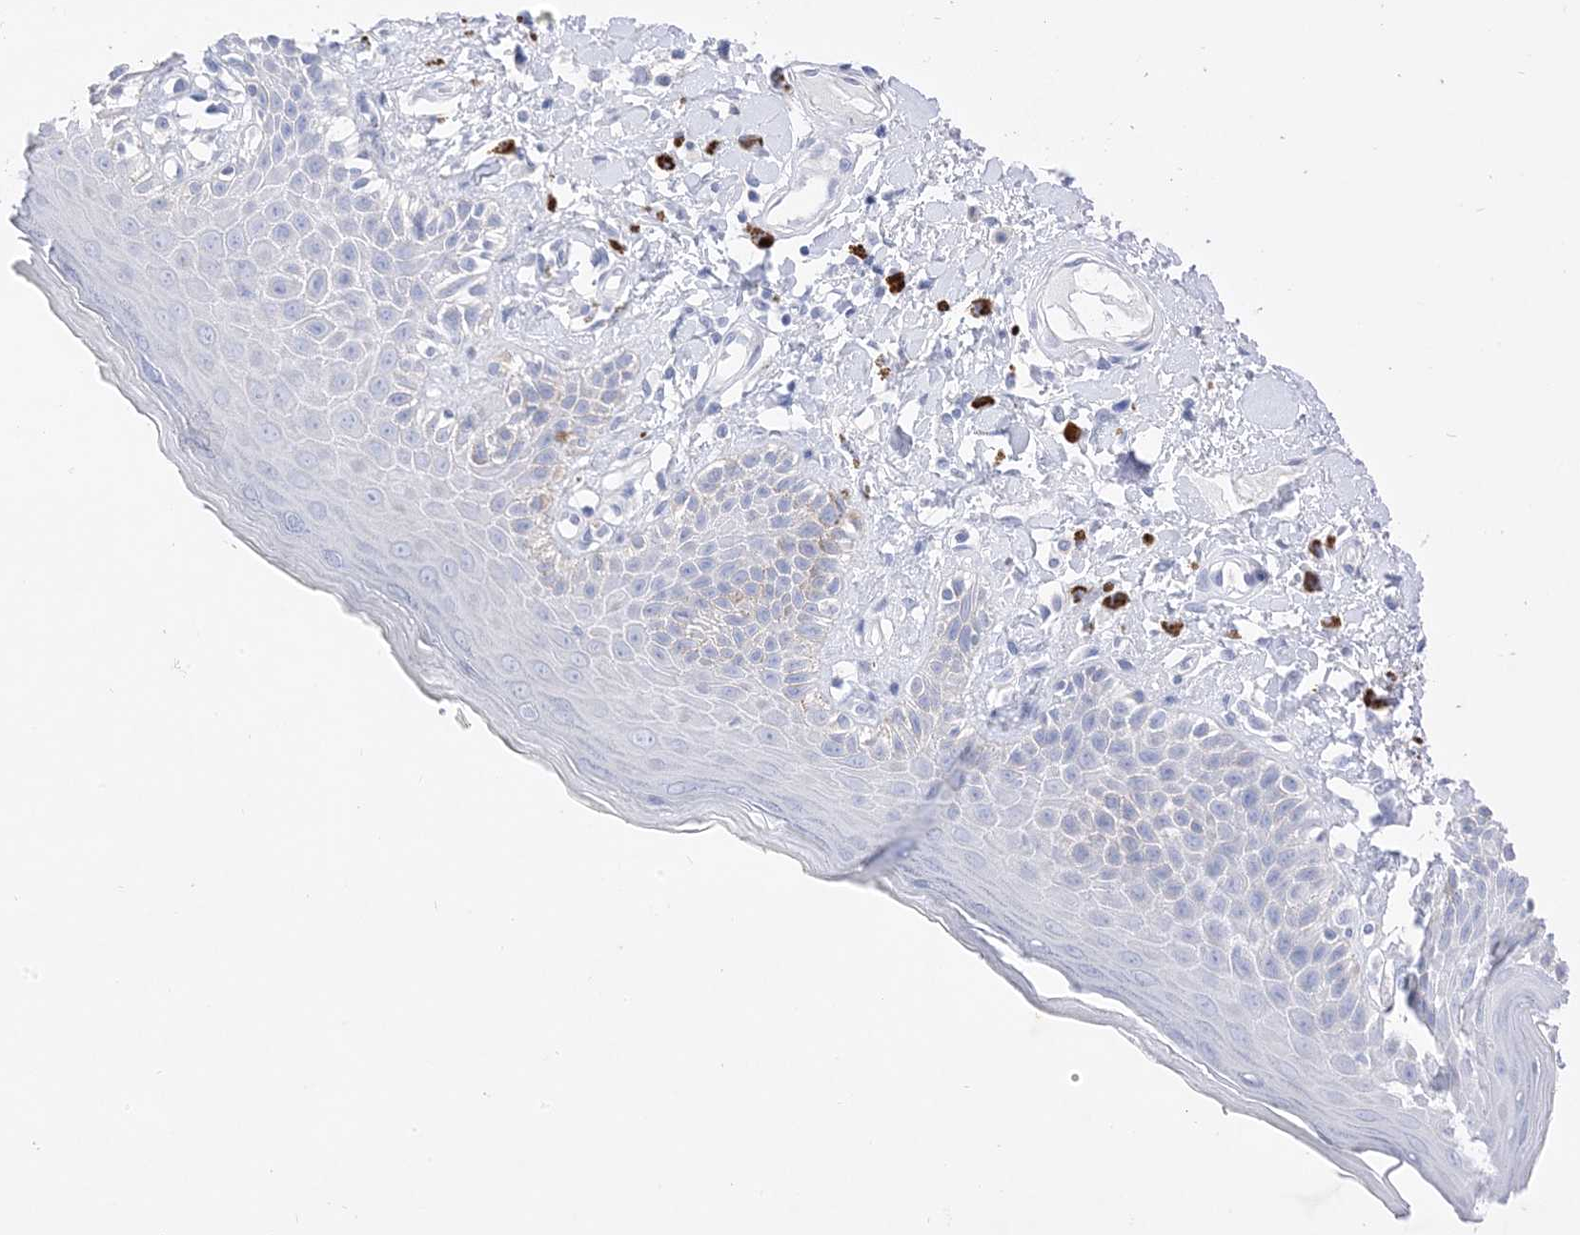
{"staining": {"intensity": "weak", "quantity": "<25%", "location": "cytoplasmic/membranous"}, "tissue": "skin", "cell_type": "Epidermal cells", "image_type": "normal", "snomed": [{"axis": "morphology", "description": "Normal tissue, NOS"}, {"axis": "topography", "description": "Anal"}], "caption": "An immunohistochemistry (IHC) histopathology image of benign skin is shown. There is no staining in epidermal cells of skin. Nuclei are stained in blue.", "gene": "MUC17", "patient": {"sex": "female", "age": 78}}